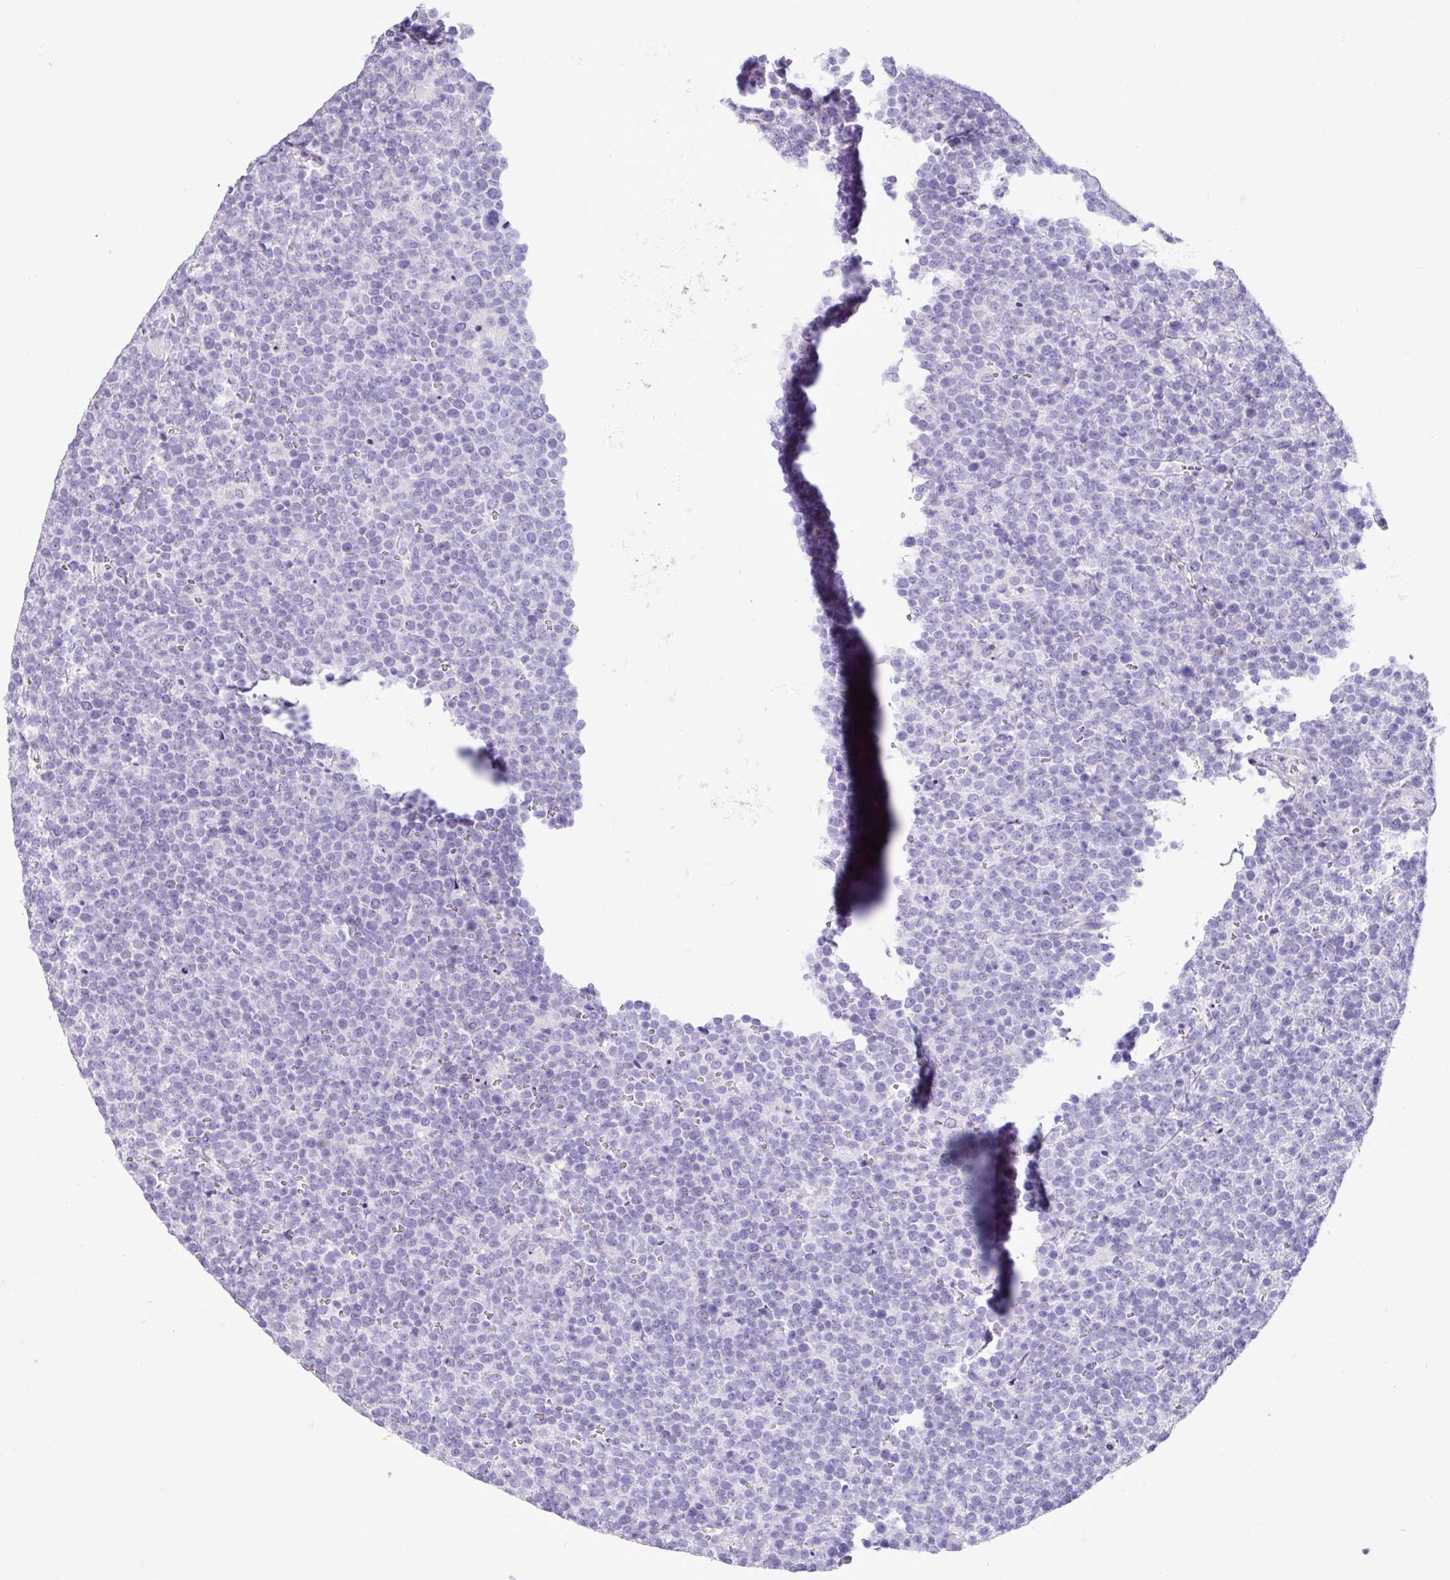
{"staining": {"intensity": "negative", "quantity": "none", "location": "none"}, "tissue": "lymphoma", "cell_type": "Tumor cells", "image_type": "cancer", "snomed": [{"axis": "morphology", "description": "Malignant lymphoma, non-Hodgkin's type, High grade"}, {"axis": "topography", "description": "Lymph node"}], "caption": "Tumor cells are negative for brown protein staining in malignant lymphoma, non-Hodgkin's type (high-grade).", "gene": "STIMATE", "patient": {"sex": "male", "age": 61}}